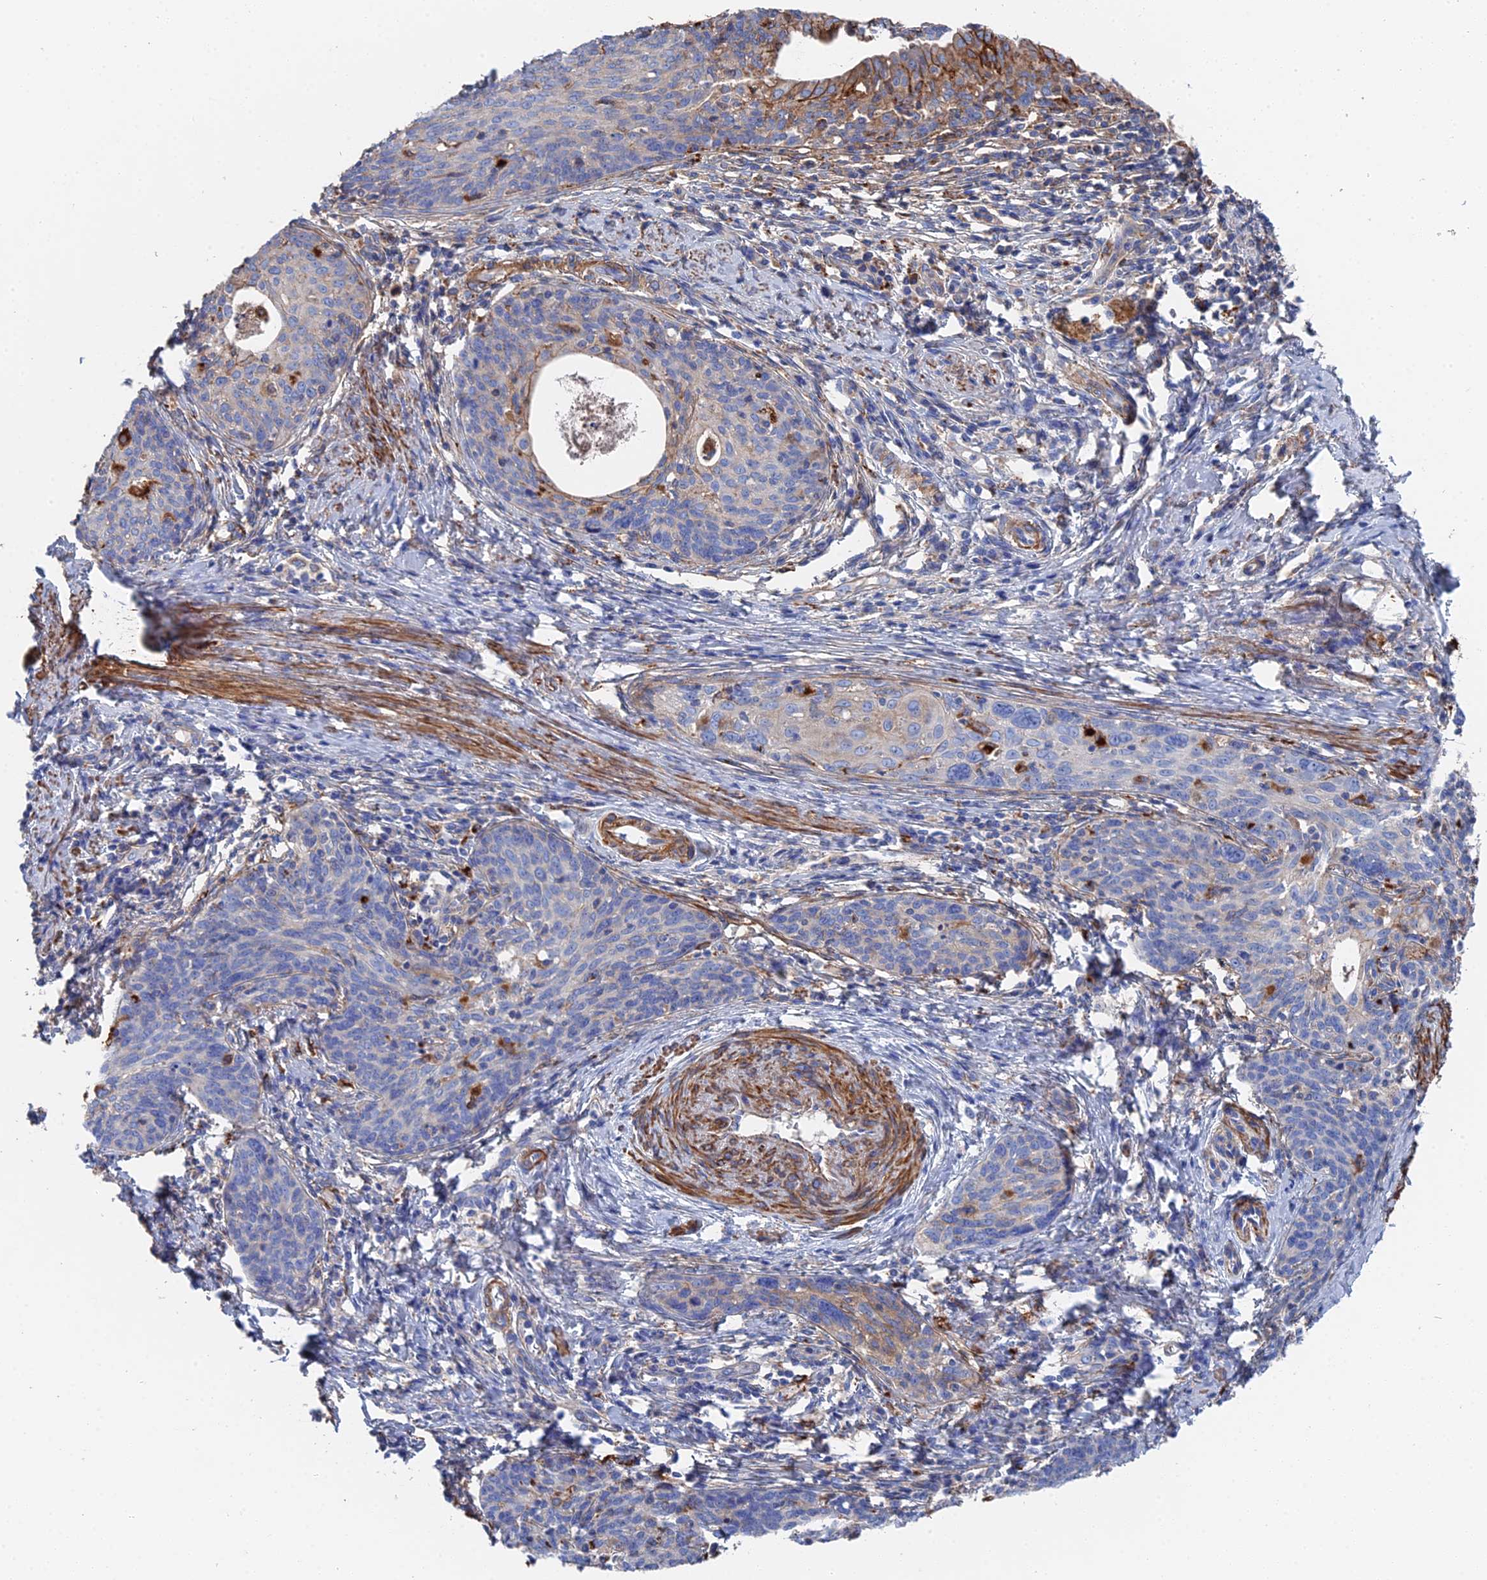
{"staining": {"intensity": "moderate", "quantity": "<25%", "location": "cytoplasmic/membranous"}, "tissue": "cervical cancer", "cell_type": "Tumor cells", "image_type": "cancer", "snomed": [{"axis": "morphology", "description": "Squamous cell carcinoma, NOS"}, {"axis": "topography", "description": "Cervix"}], "caption": "Moderate cytoplasmic/membranous protein expression is seen in about <25% of tumor cells in squamous cell carcinoma (cervical).", "gene": "STRA6", "patient": {"sex": "female", "age": 52}}